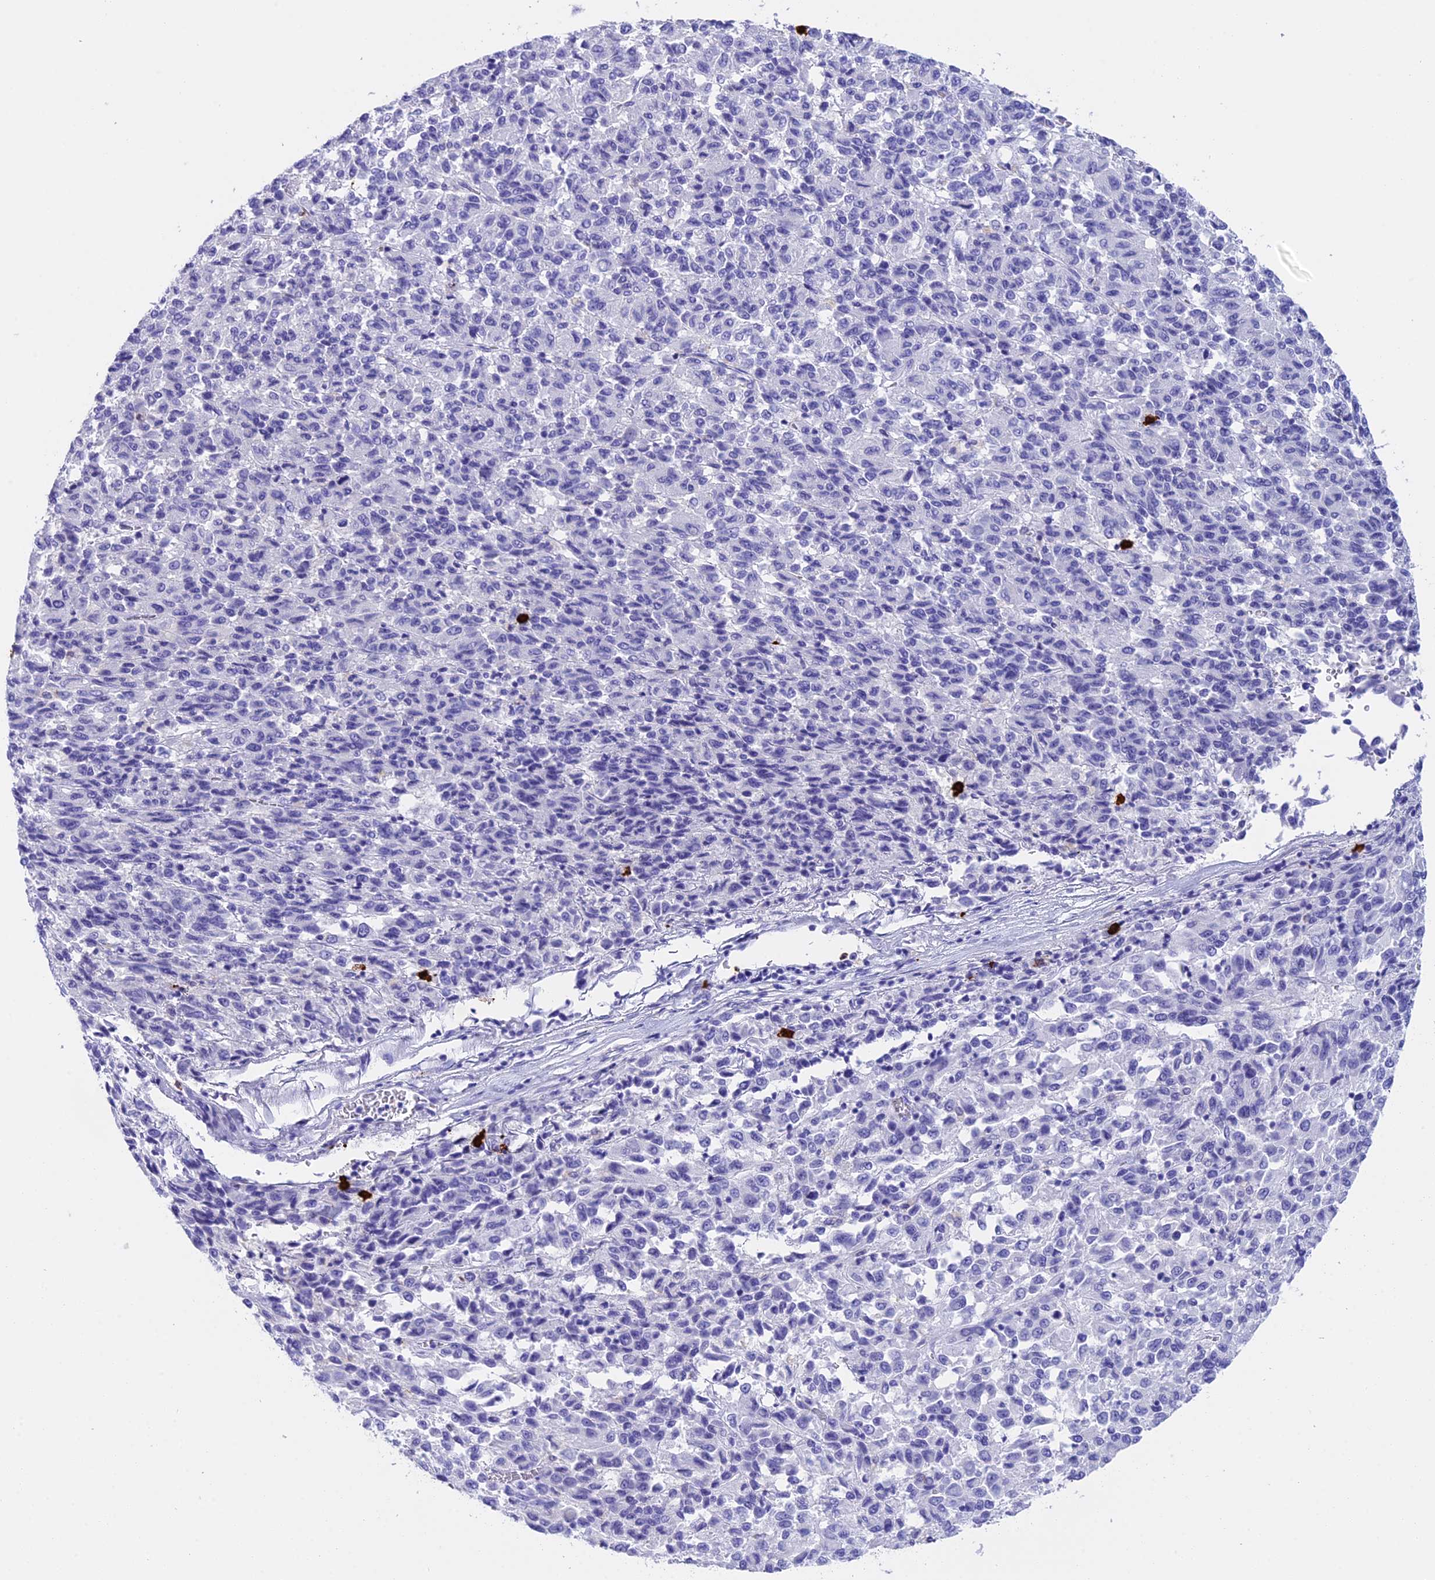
{"staining": {"intensity": "negative", "quantity": "none", "location": "none"}, "tissue": "melanoma", "cell_type": "Tumor cells", "image_type": "cancer", "snomed": [{"axis": "morphology", "description": "Malignant melanoma, Metastatic site"}, {"axis": "topography", "description": "Lung"}], "caption": "DAB (3,3'-diaminobenzidine) immunohistochemical staining of malignant melanoma (metastatic site) reveals no significant staining in tumor cells.", "gene": "CLC", "patient": {"sex": "male", "age": 64}}